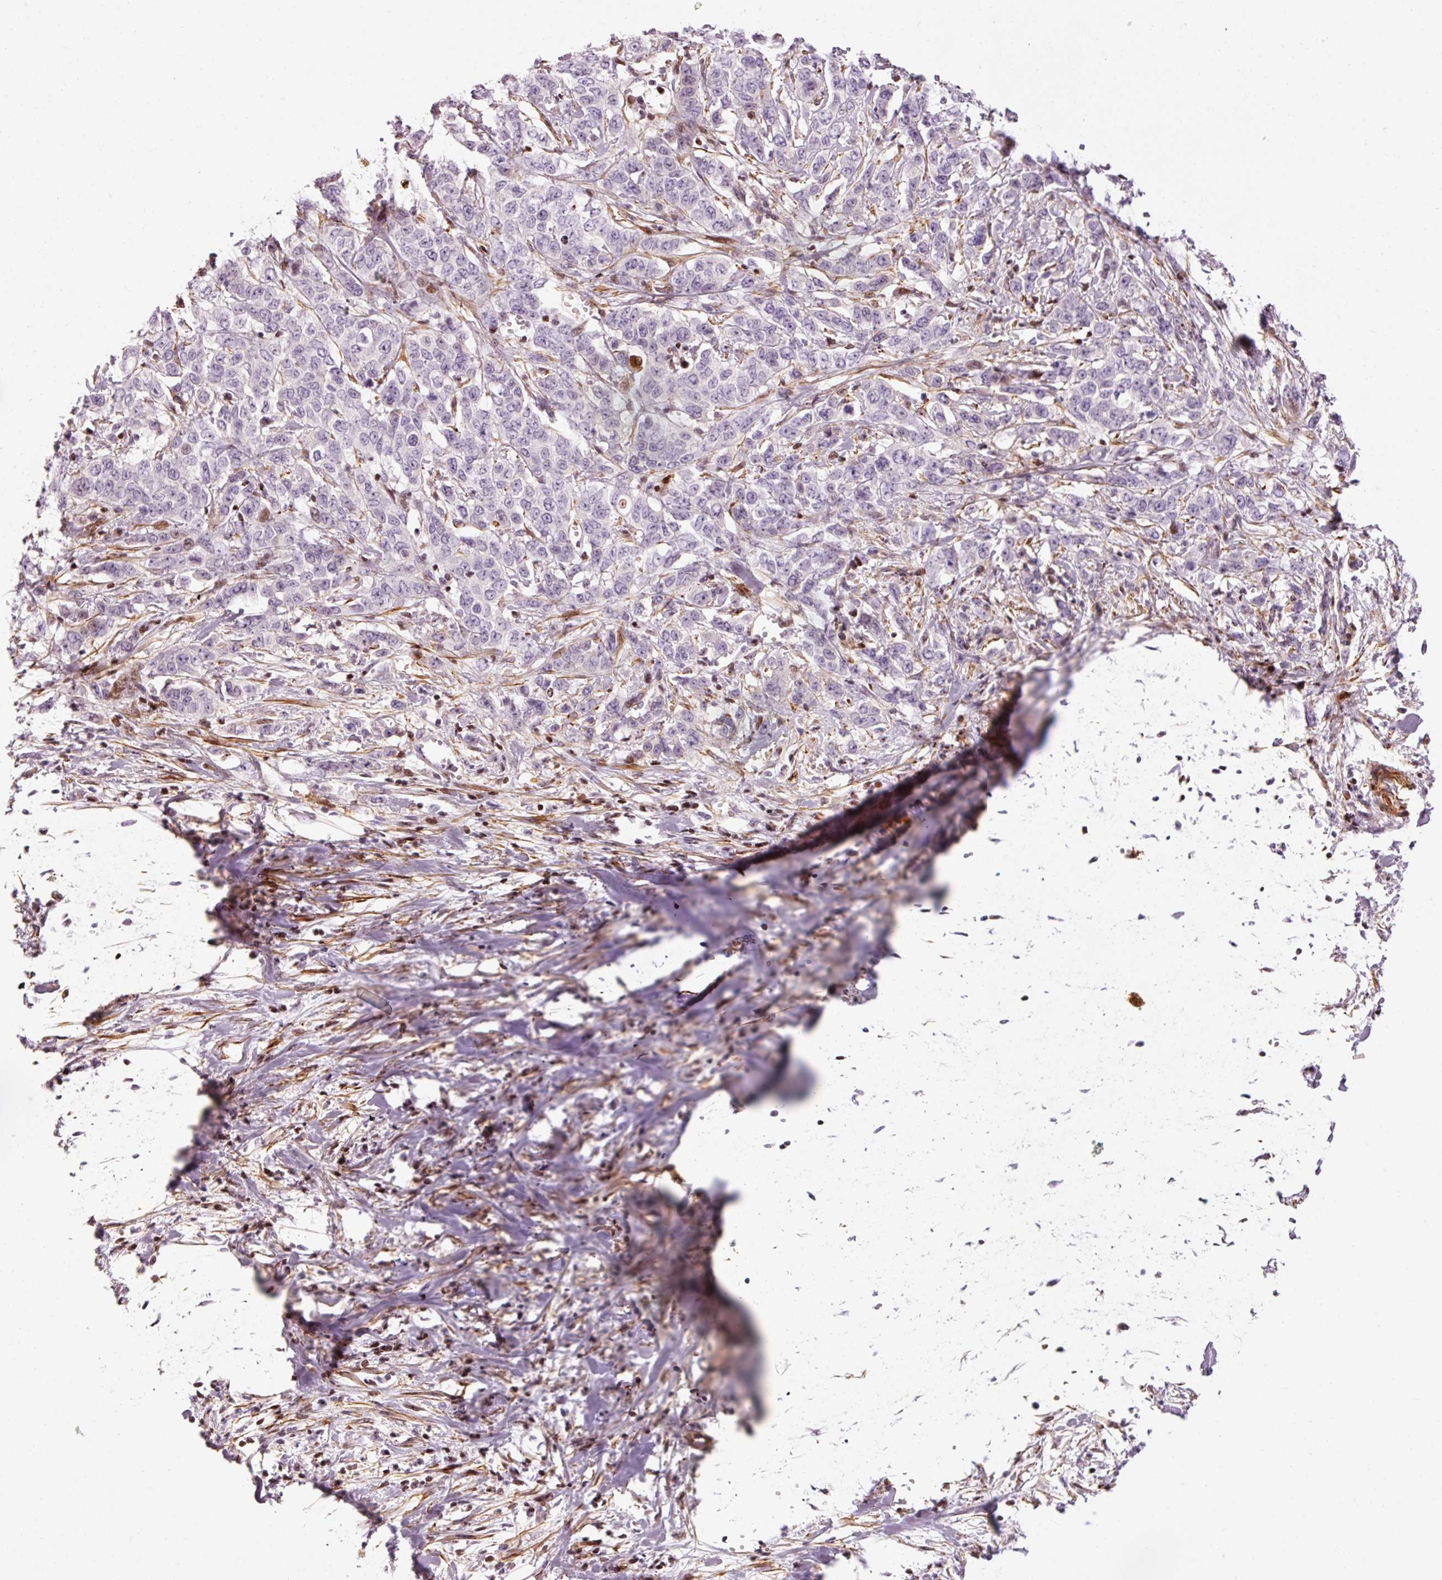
{"staining": {"intensity": "negative", "quantity": "none", "location": "none"}, "tissue": "stomach cancer", "cell_type": "Tumor cells", "image_type": "cancer", "snomed": [{"axis": "morphology", "description": "Adenocarcinoma, NOS"}, {"axis": "topography", "description": "Stomach, upper"}], "caption": "Tumor cells are negative for protein expression in human stomach cancer.", "gene": "ANKRD20A1", "patient": {"sex": "male", "age": 62}}